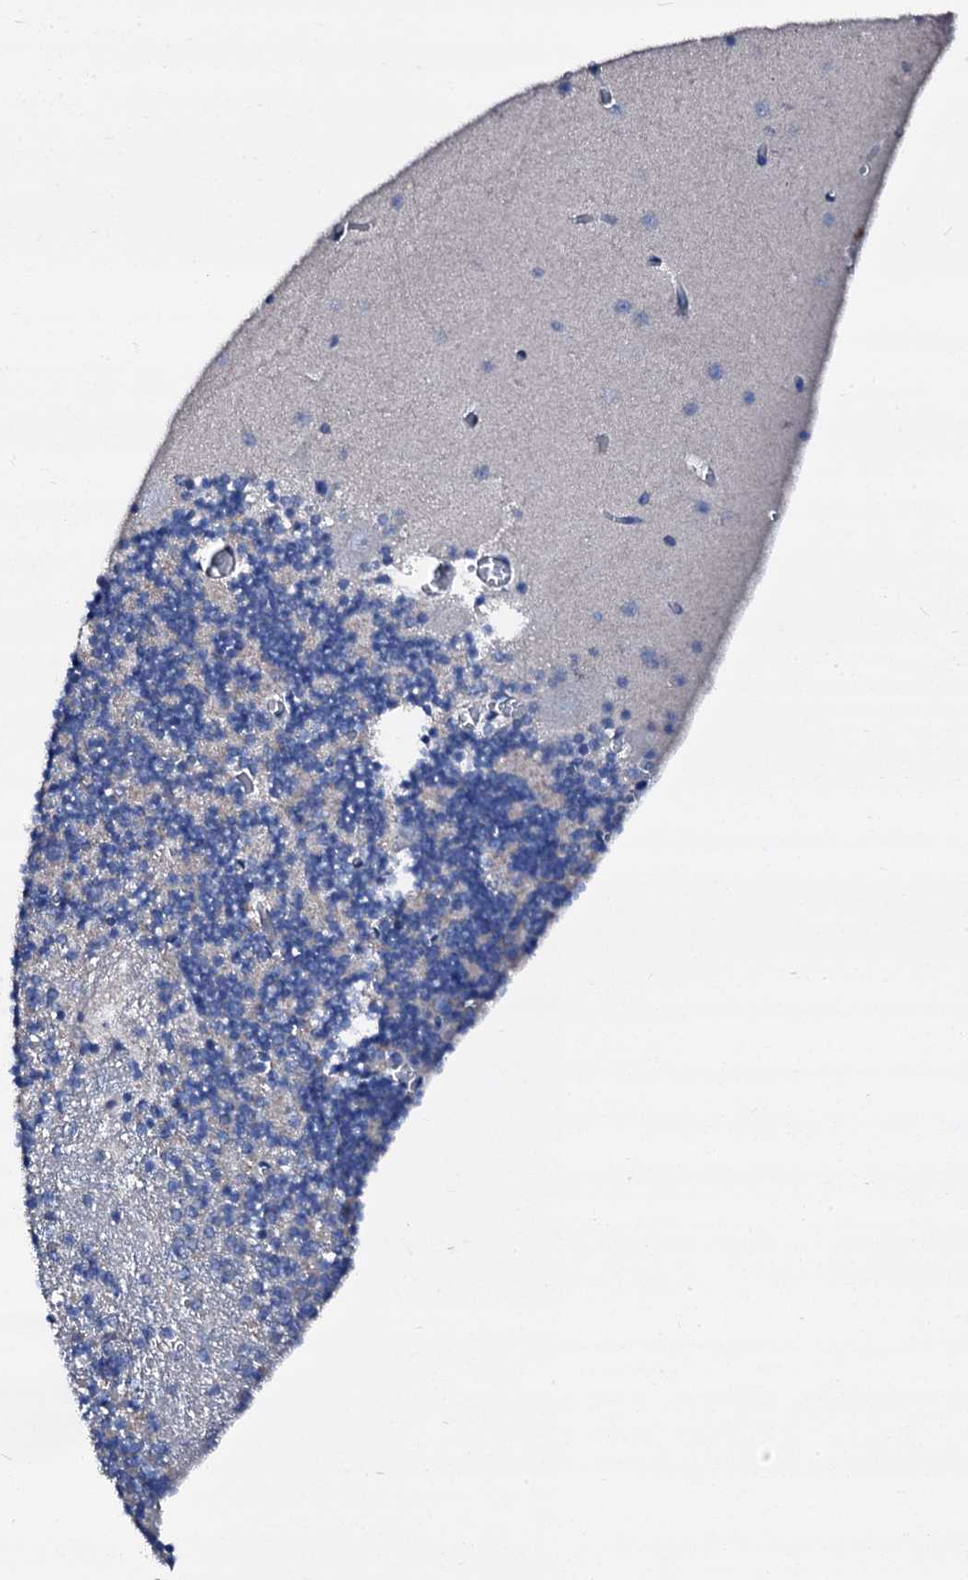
{"staining": {"intensity": "negative", "quantity": "none", "location": "none"}, "tissue": "cerebellum", "cell_type": "Cells in granular layer", "image_type": "normal", "snomed": [{"axis": "morphology", "description": "Normal tissue, NOS"}, {"axis": "topography", "description": "Cerebellum"}], "caption": "Immunohistochemical staining of unremarkable human cerebellum displays no significant staining in cells in granular layer.", "gene": "TRAFD1", "patient": {"sex": "female", "age": 28}}